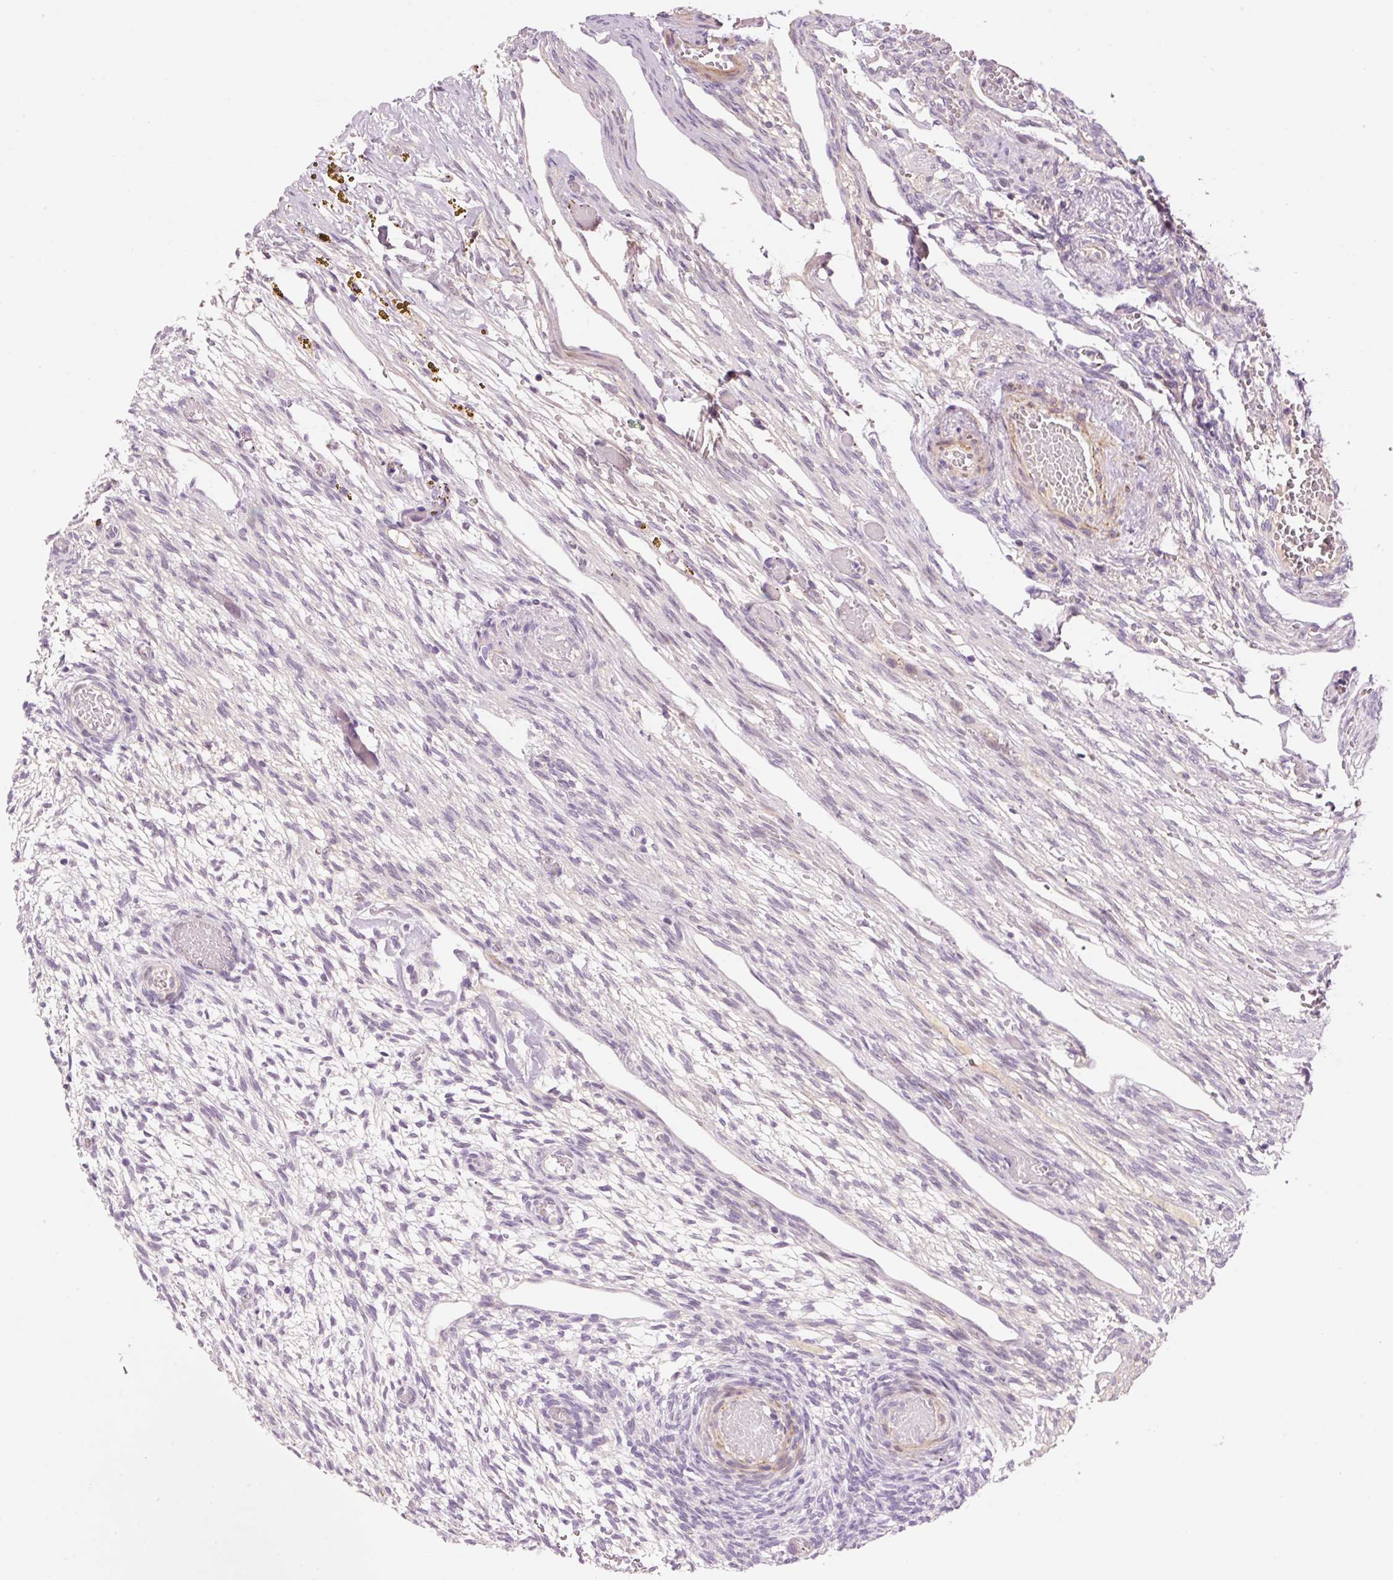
{"staining": {"intensity": "negative", "quantity": "none", "location": "none"}, "tissue": "ovary", "cell_type": "Follicle cells", "image_type": "normal", "snomed": [{"axis": "morphology", "description": "Normal tissue, NOS"}, {"axis": "topography", "description": "Ovary"}], "caption": "This micrograph is of benign ovary stained with IHC to label a protein in brown with the nuclei are counter-stained blue. There is no staining in follicle cells. (DAB immunohistochemistry visualized using brightfield microscopy, high magnification).", "gene": "HNF1A", "patient": {"sex": "female", "age": 67}}